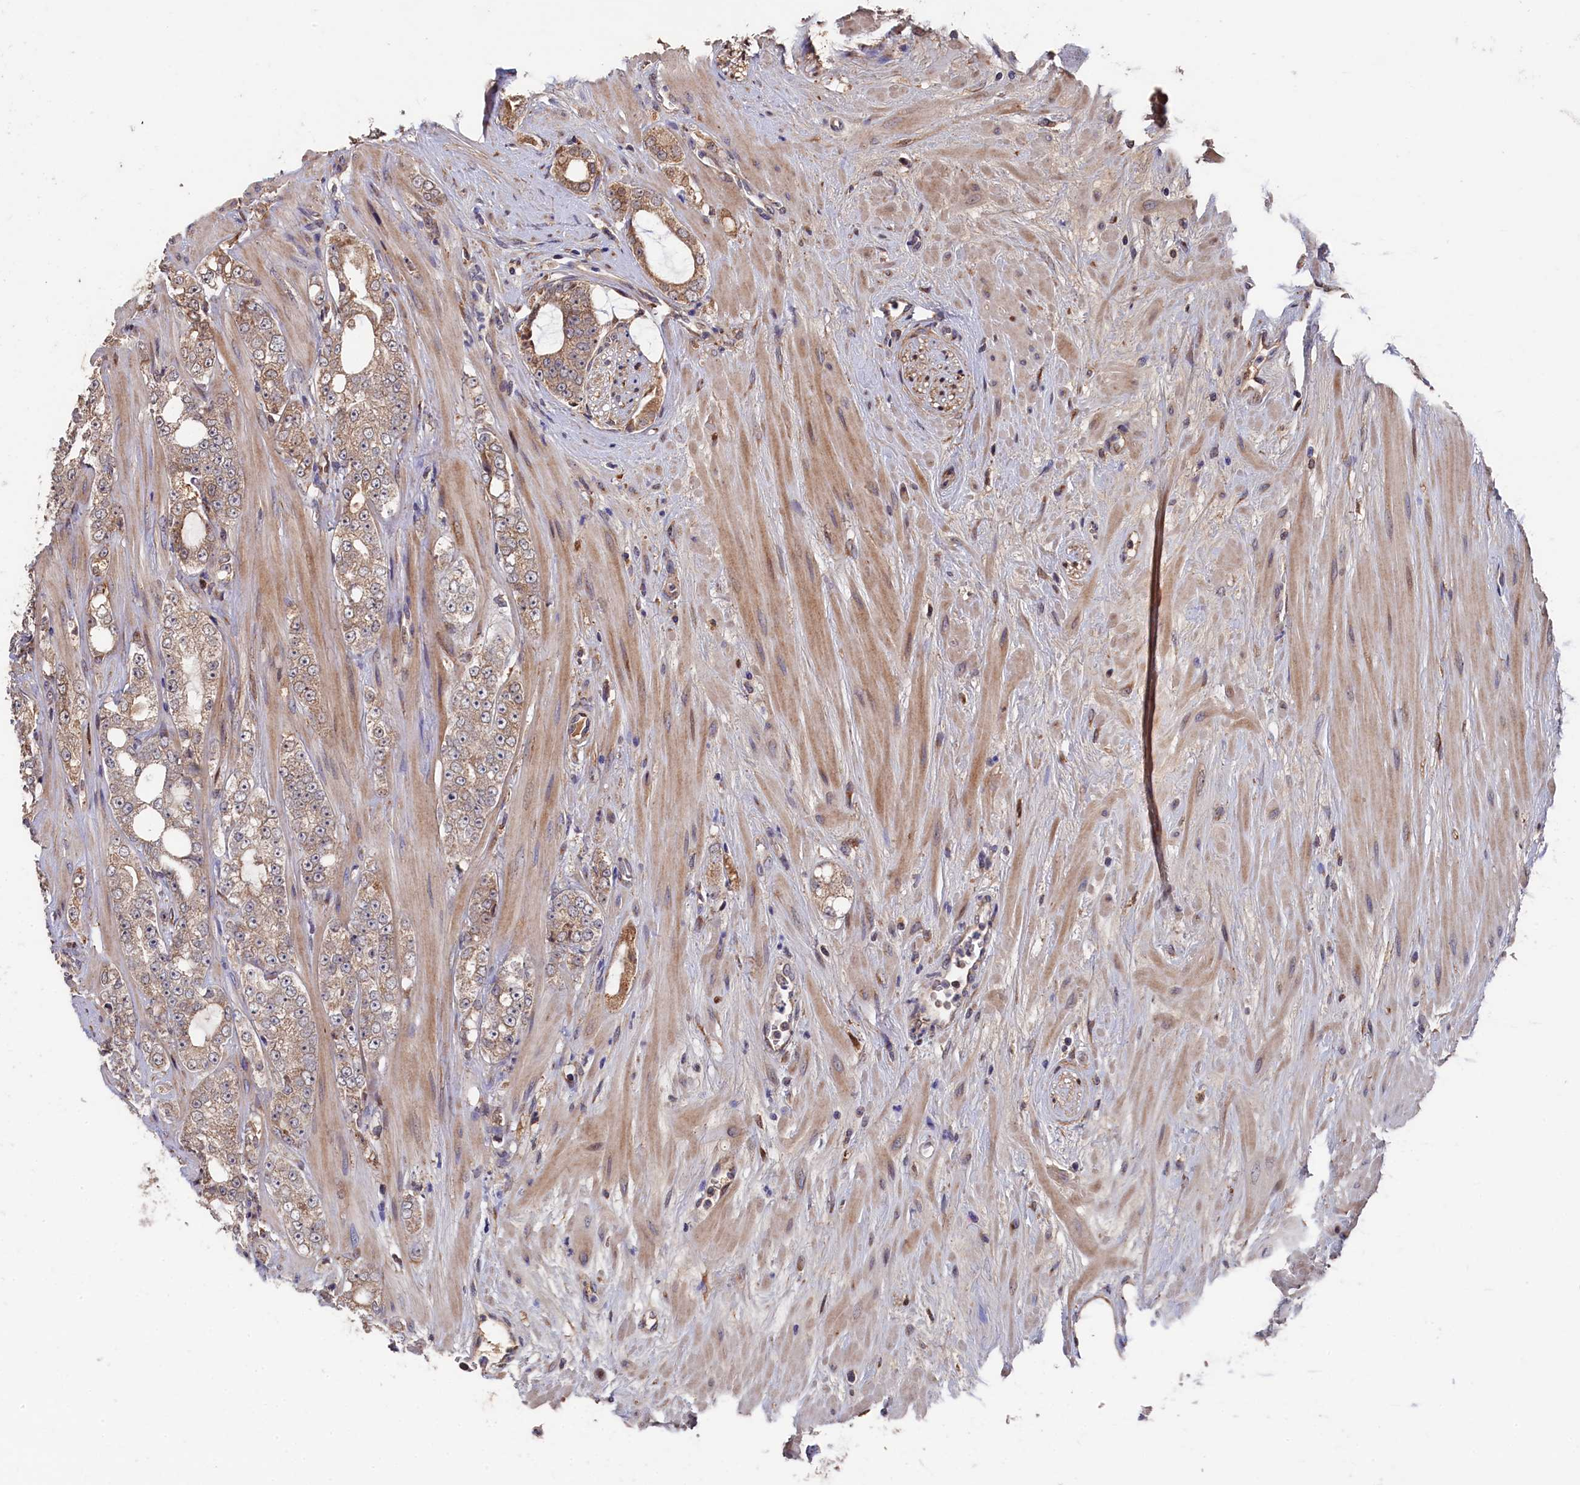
{"staining": {"intensity": "weak", "quantity": "25%-75%", "location": "cytoplasmic/membranous"}, "tissue": "prostate cancer", "cell_type": "Tumor cells", "image_type": "cancer", "snomed": [{"axis": "morphology", "description": "Adenocarcinoma, High grade"}, {"axis": "topography", "description": "Prostate"}], "caption": "Prostate cancer stained for a protein displays weak cytoplasmic/membranous positivity in tumor cells.", "gene": "SLC12A4", "patient": {"sex": "male", "age": 64}}